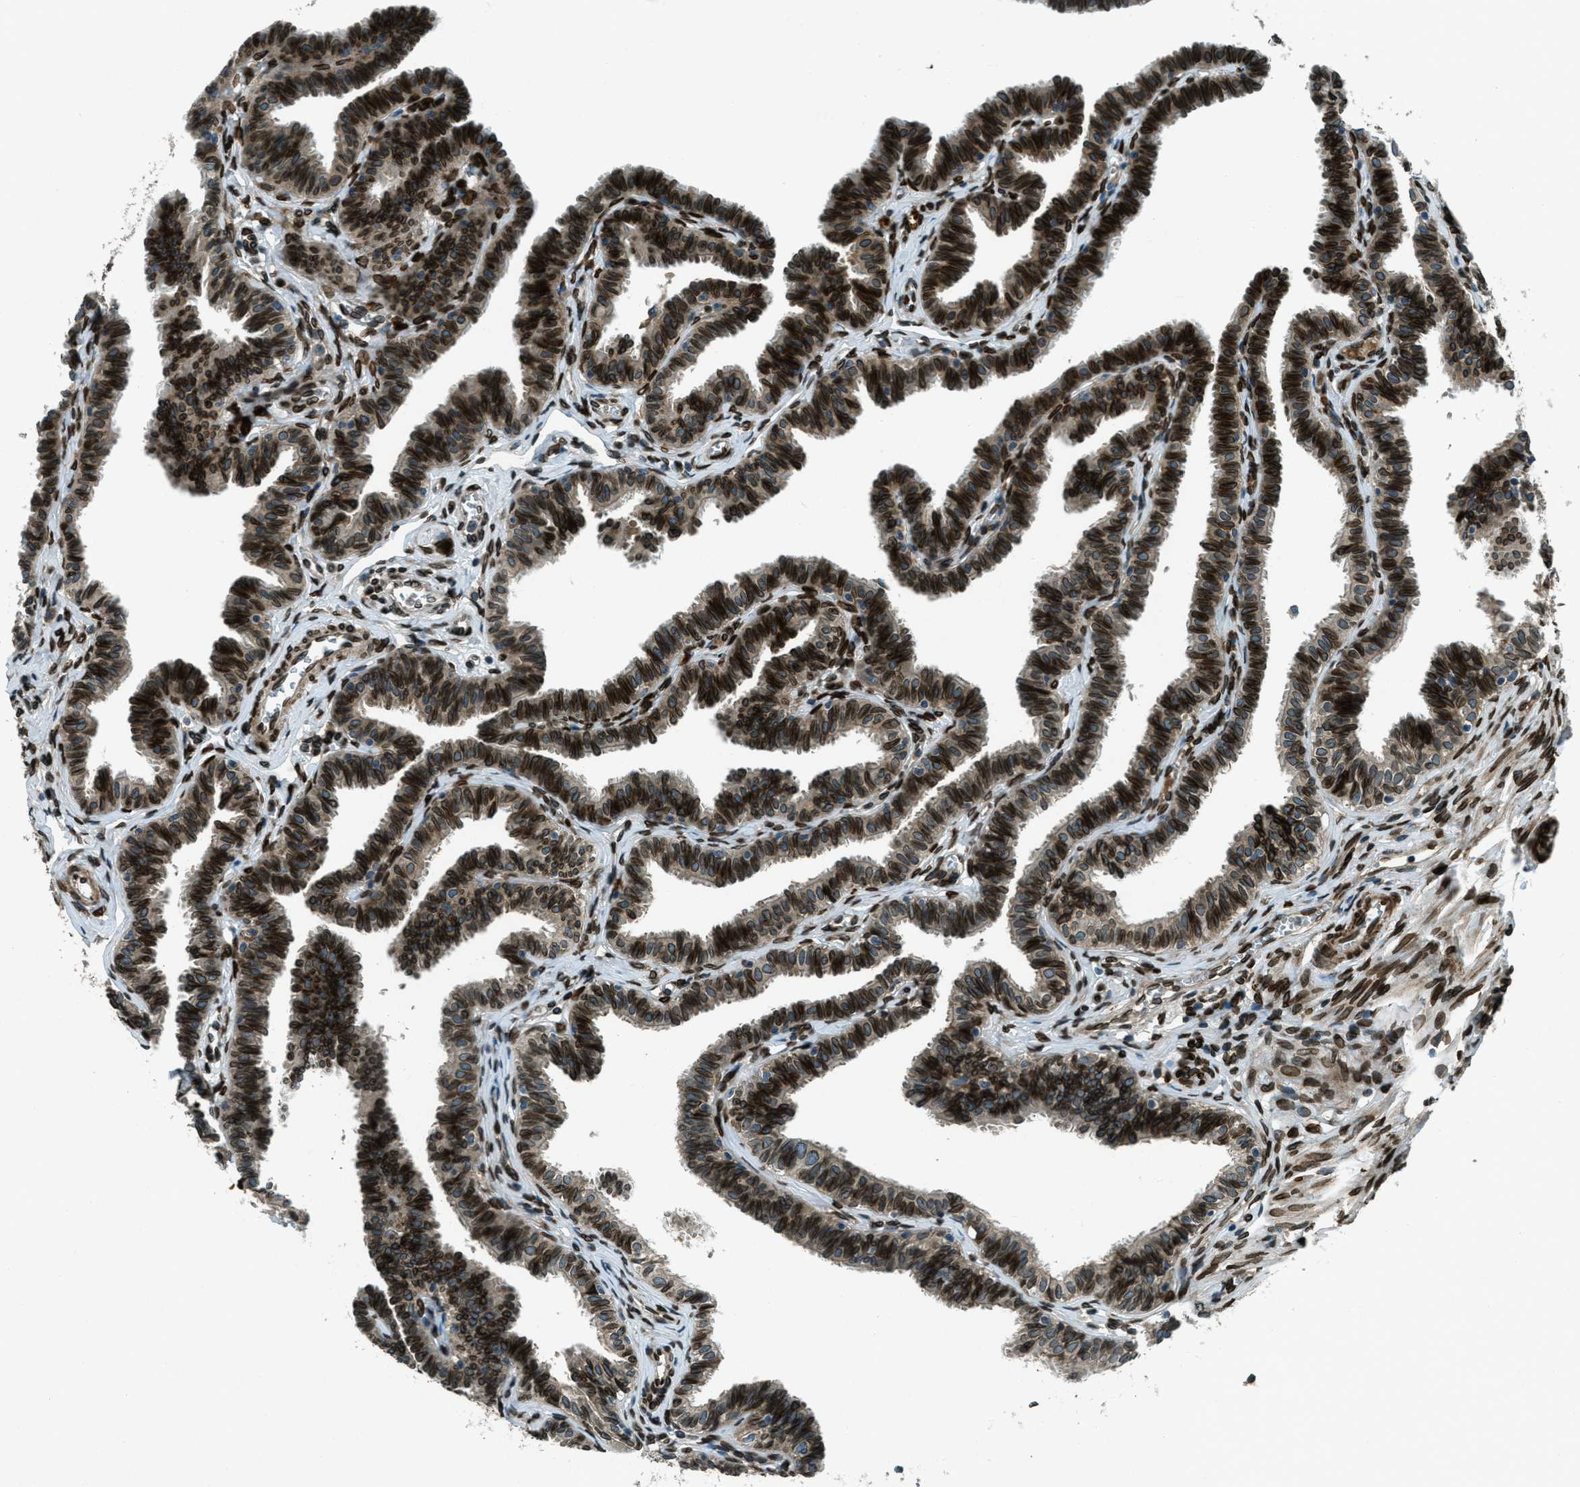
{"staining": {"intensity": "strong", "quantity": ">75%", "location": "cytoplasmic/membranous,nuclear"}, "tissue": "fallopian tube", "cell_type": "Glandular cells", "image_type": "normal", "snomed": [{"axis": "morphology", "description": "Normal tissue, NOS"}, {"axis": "topography", "description": "Fallopian tube"}, {"axis": "topography", "description": "Ovary"}], "caption": "Protein staining of normal fallopian tube shows strong cytoplasmic/membranous,nuclear positivity in about >75% of glandular cells.", "gene": "LEMD2", "patient": {"sex": "female", "age": 23}}